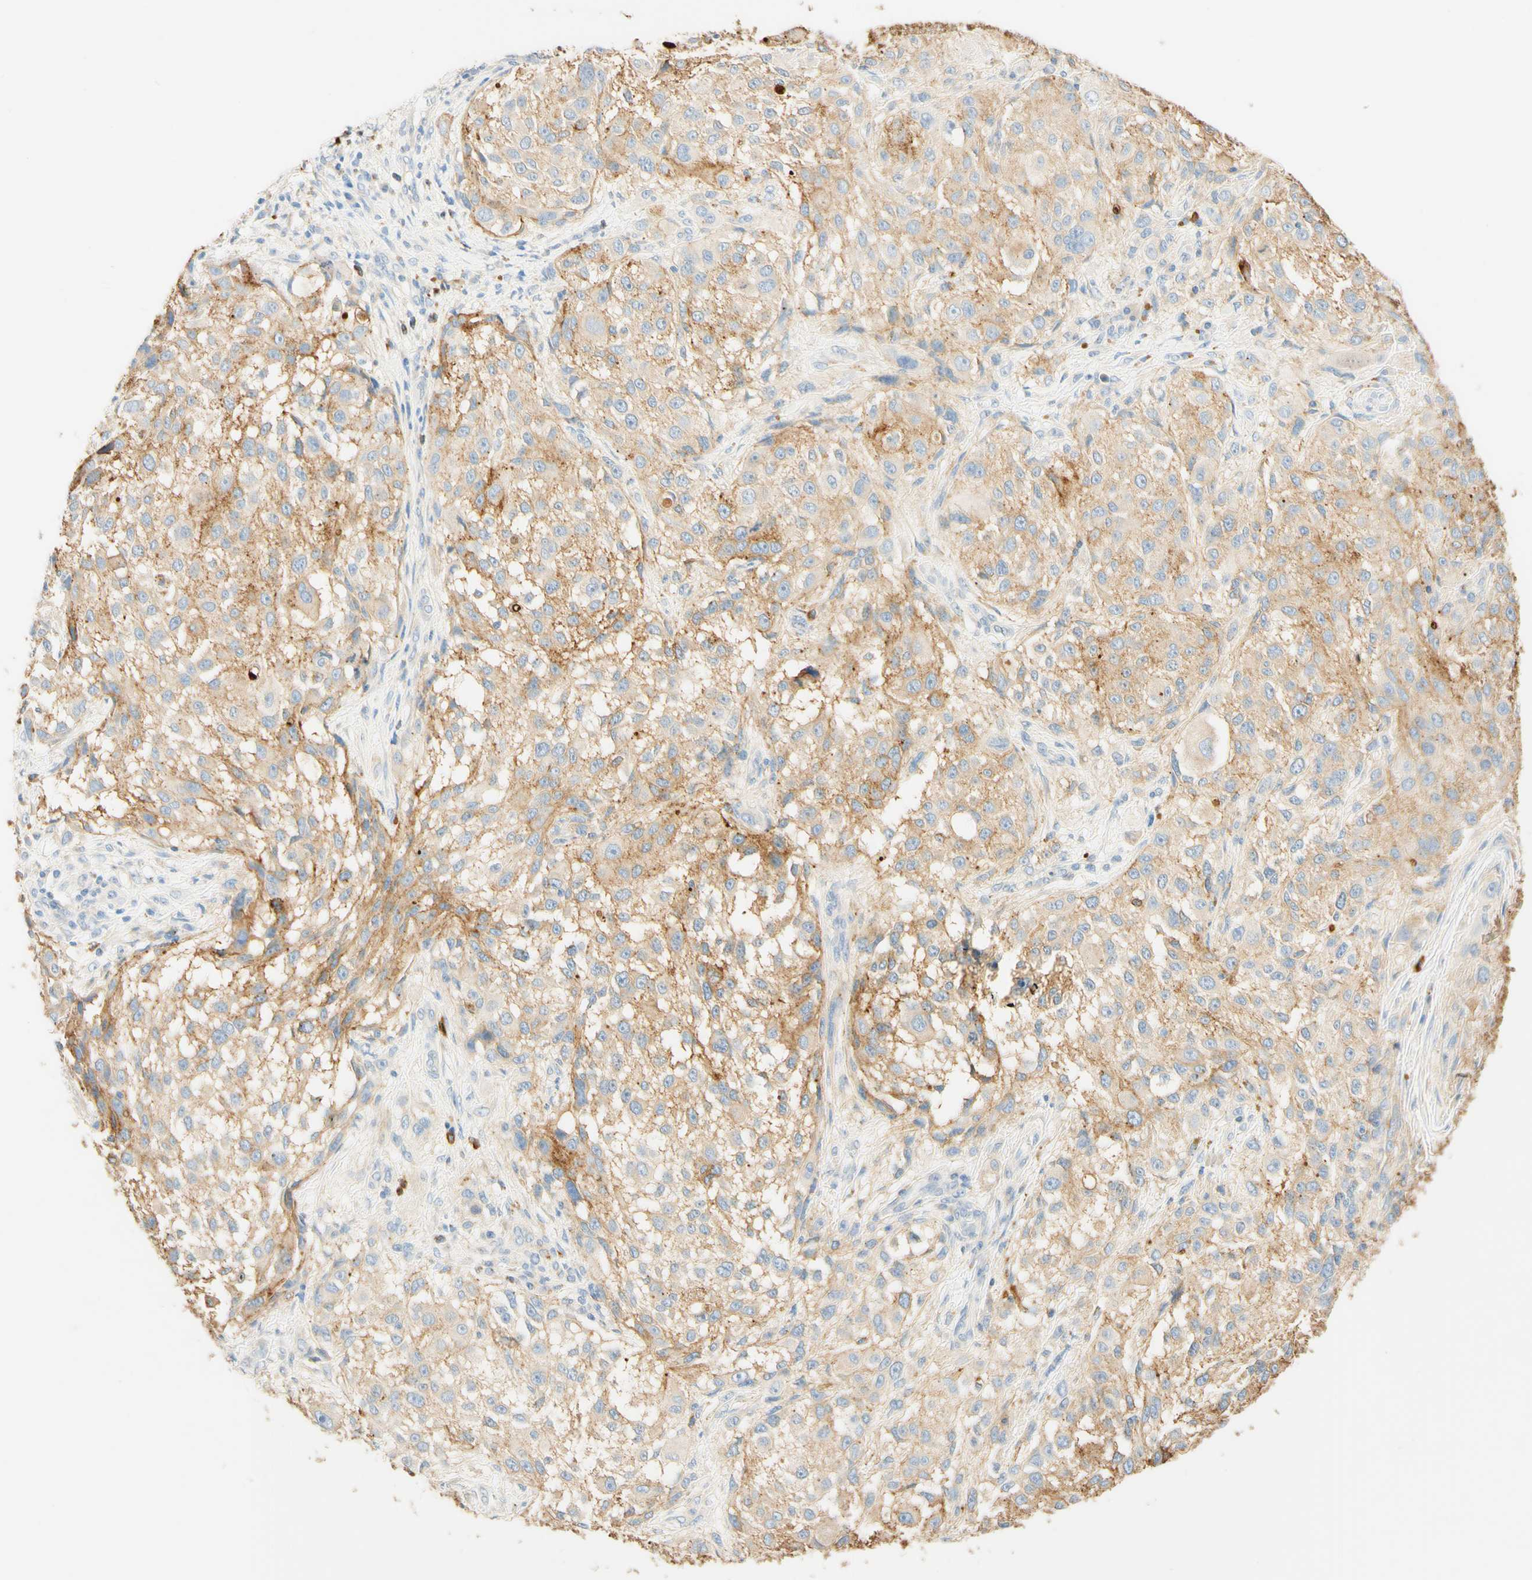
{"staining": {"intensity": "weak", "quantity": ">75%", "location": "cytoplasmic/membranous"}, "tissue": "melanoma", "cell_type": "Tumor cells", "image_type": "cancer", "snomed": [{"axis": "morphology", "description": "Necrosis, NOS"}, {"axis": "morphology", "description": "Malignant melanoma, NOS"}, {"axis": "topography", "description": "Skin"}], "caption": "A micrograph of human malignant melanoma stained for a protein exhibits weak cytoplasmic/membranous brown staining in tumor cells.", "gene": "CD63", "patient": {"sex": "female", "age": 87}}